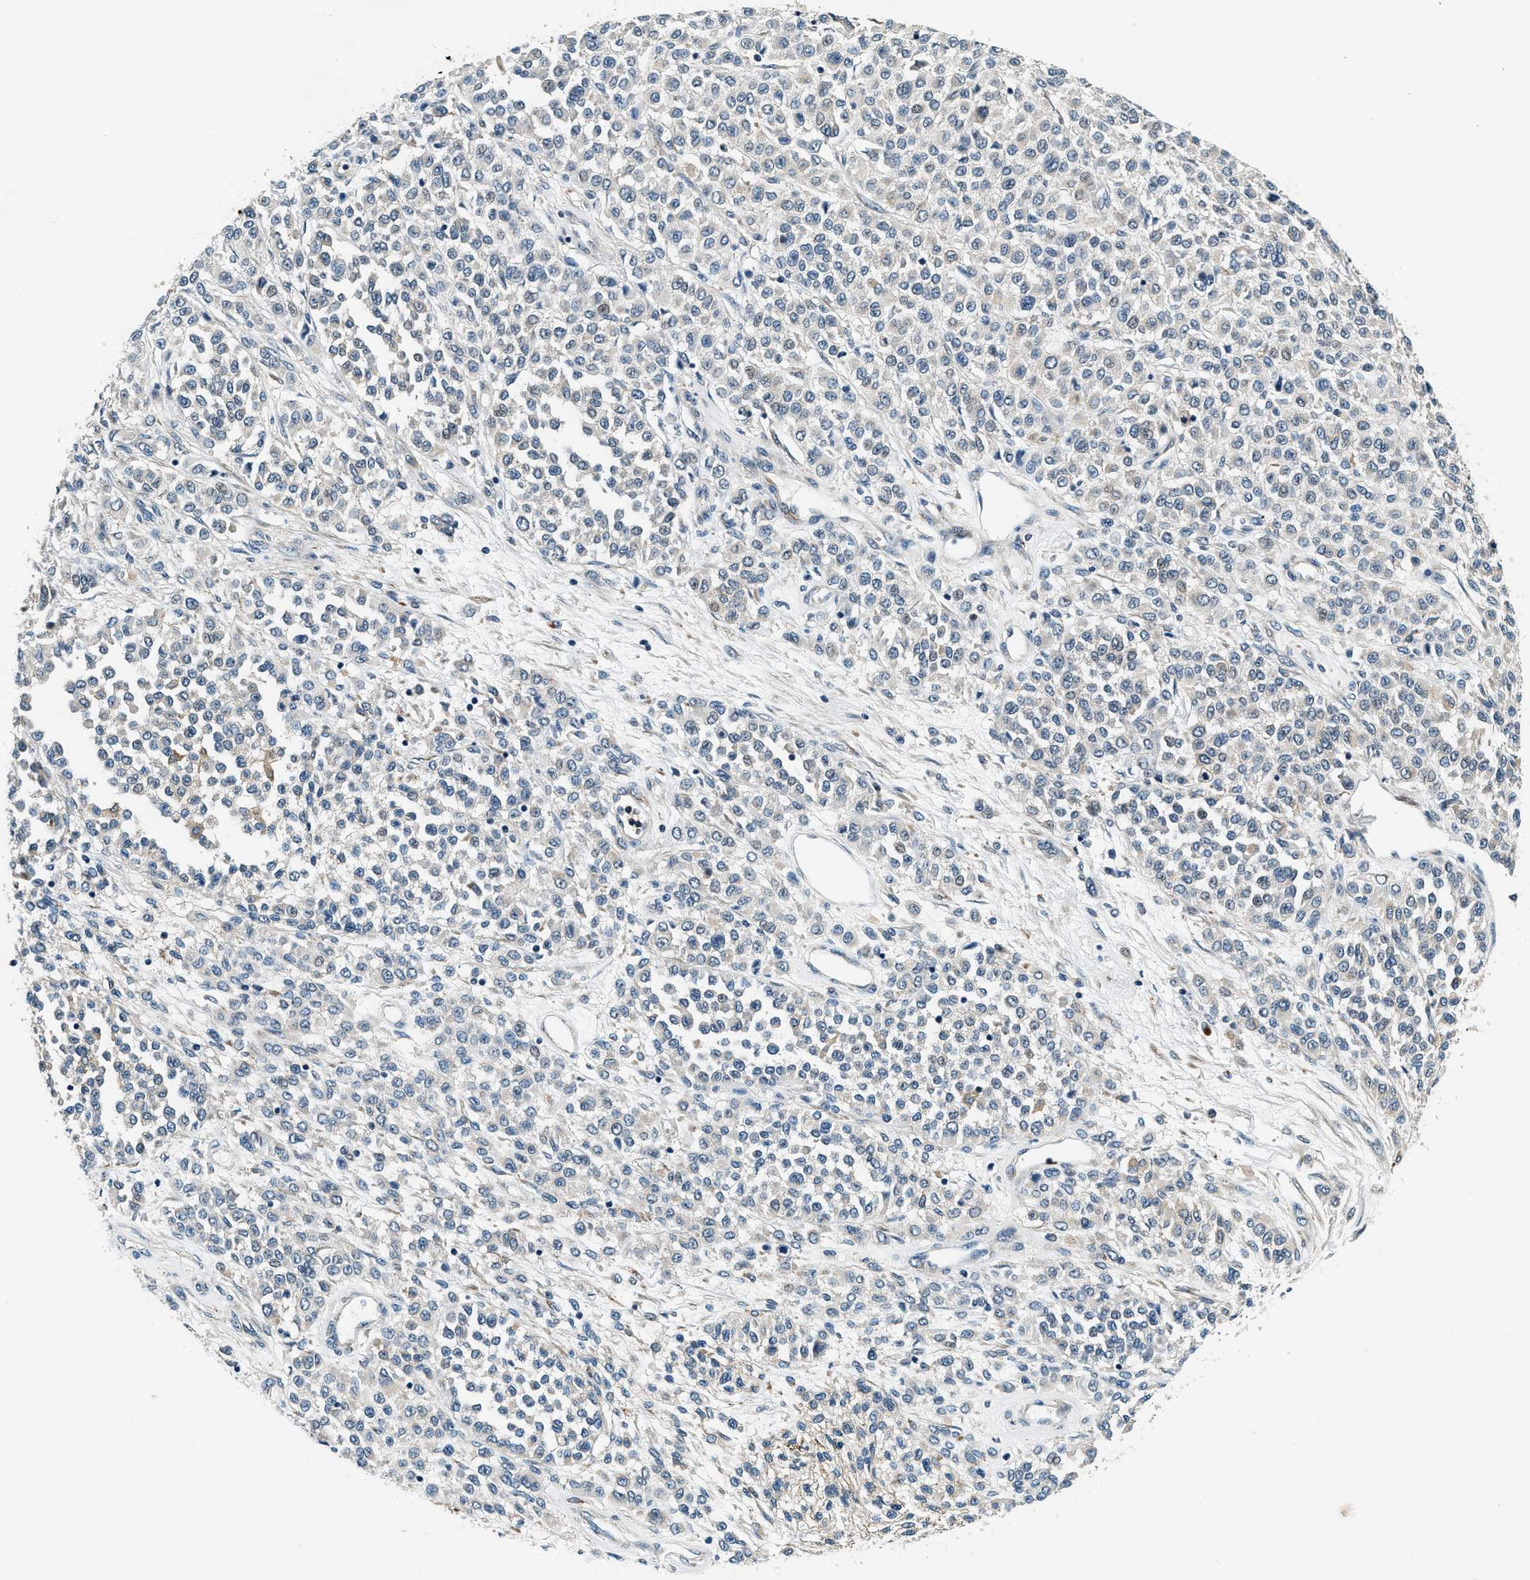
{"staining": {"intensity": "negative", "quantity": "none", "location": "none"}, "tissue": "melanoma", "cell_type": "Tumor cells", "image_type": "cancer", "snomed": [{"axis": "morphology", "description": "Malignant melanoma, Metastatic site"}, {"axis": "topography", "description": "Pancreas"}], "caption": "There is no significant expression in tumor cells of malignant melanoma (metastatic site).", "gene": "C2orf66", "patient": {"sex": "female", "age": 30}}